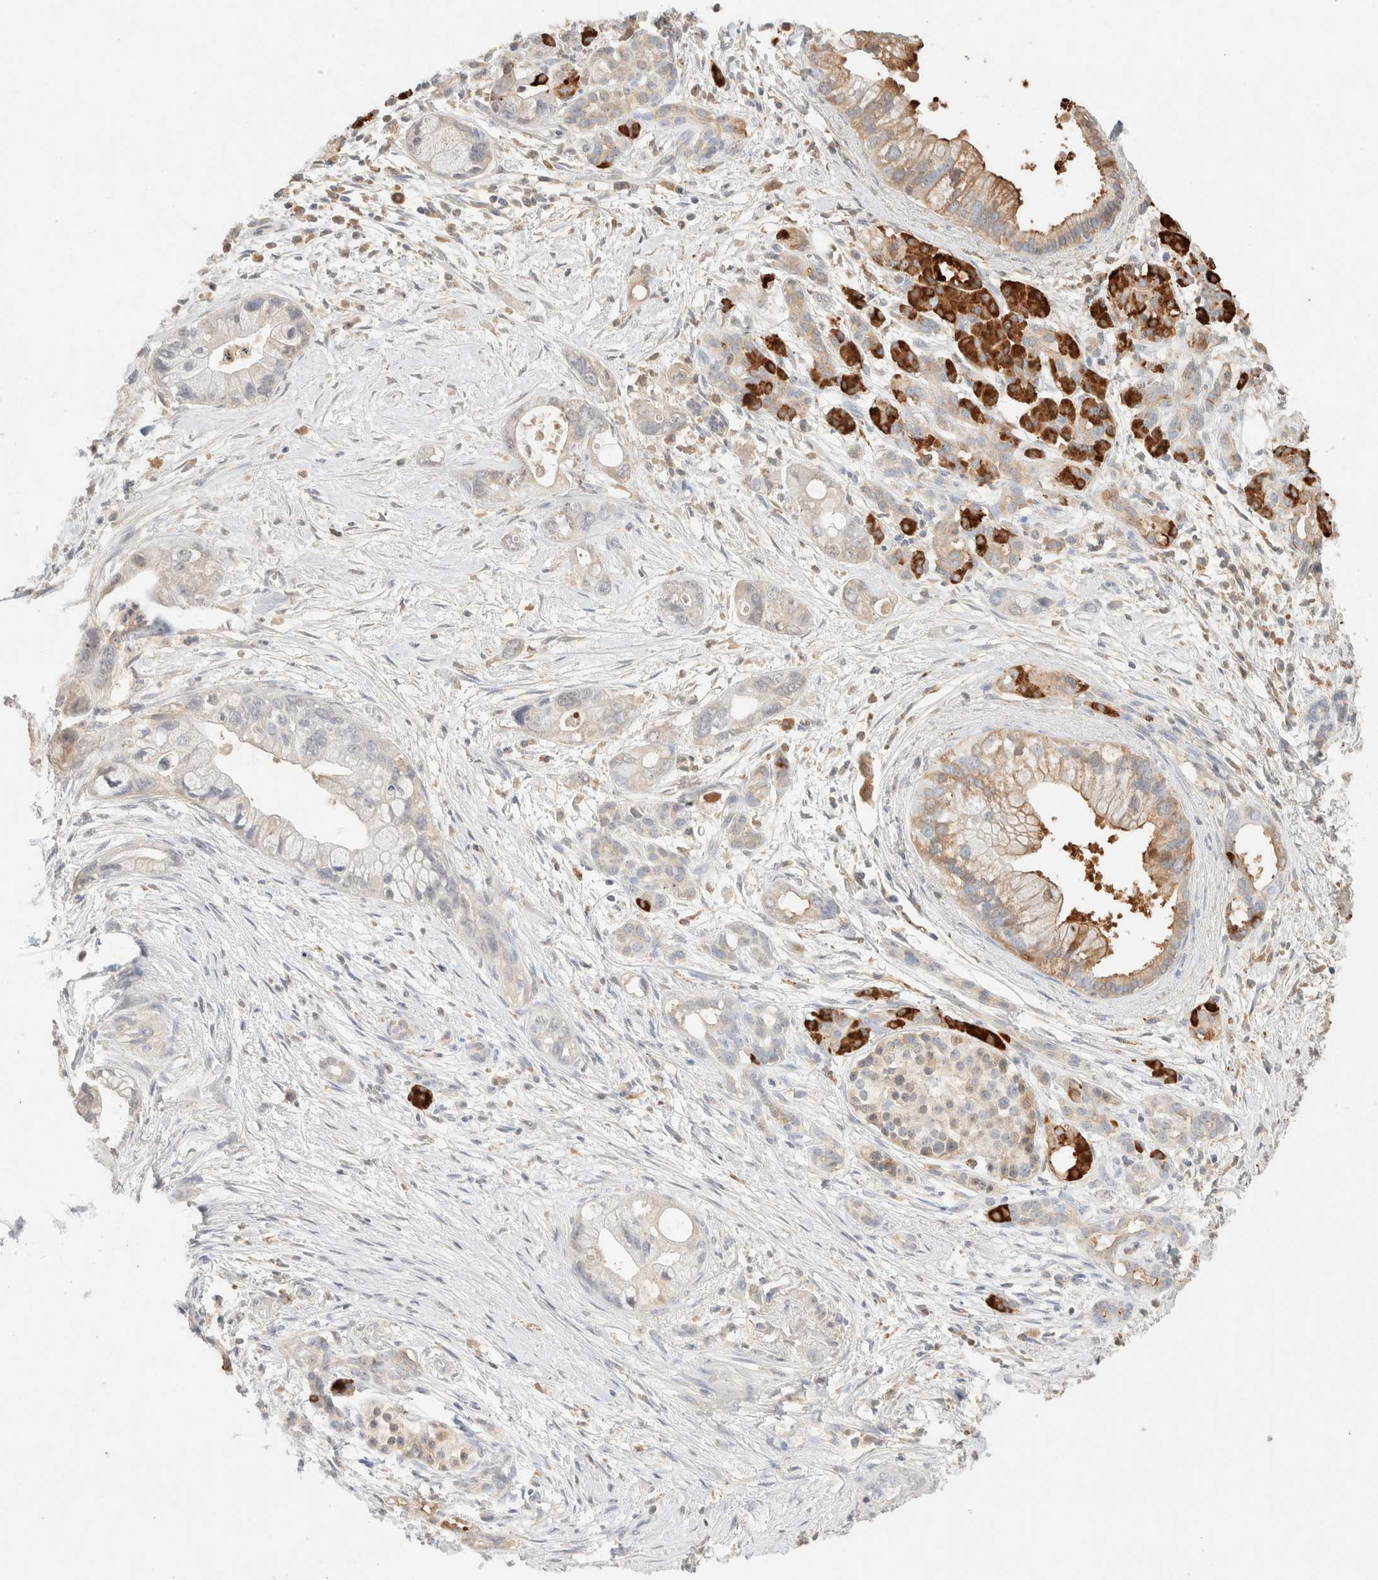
{"staining": {"intensity": "negative", "quantity": "none", "location": "none"}, "tissue": "pancreatic cancer", "cell_type": "Tumor cells", "image_type": "cancer", "snomed": [{"axis": "morphology", "description": "Adenocarcinoma, NOS"}, {"axis": "topography", "description": "Pancreas"}], "caption": "High power microscopy photomicrograph of an IHC histopathology image of pancreatic cancer, revealing no significant positivity in tumor cells.", "gene": "CPA1", "patient": {"sex": "male", "age": 70}}